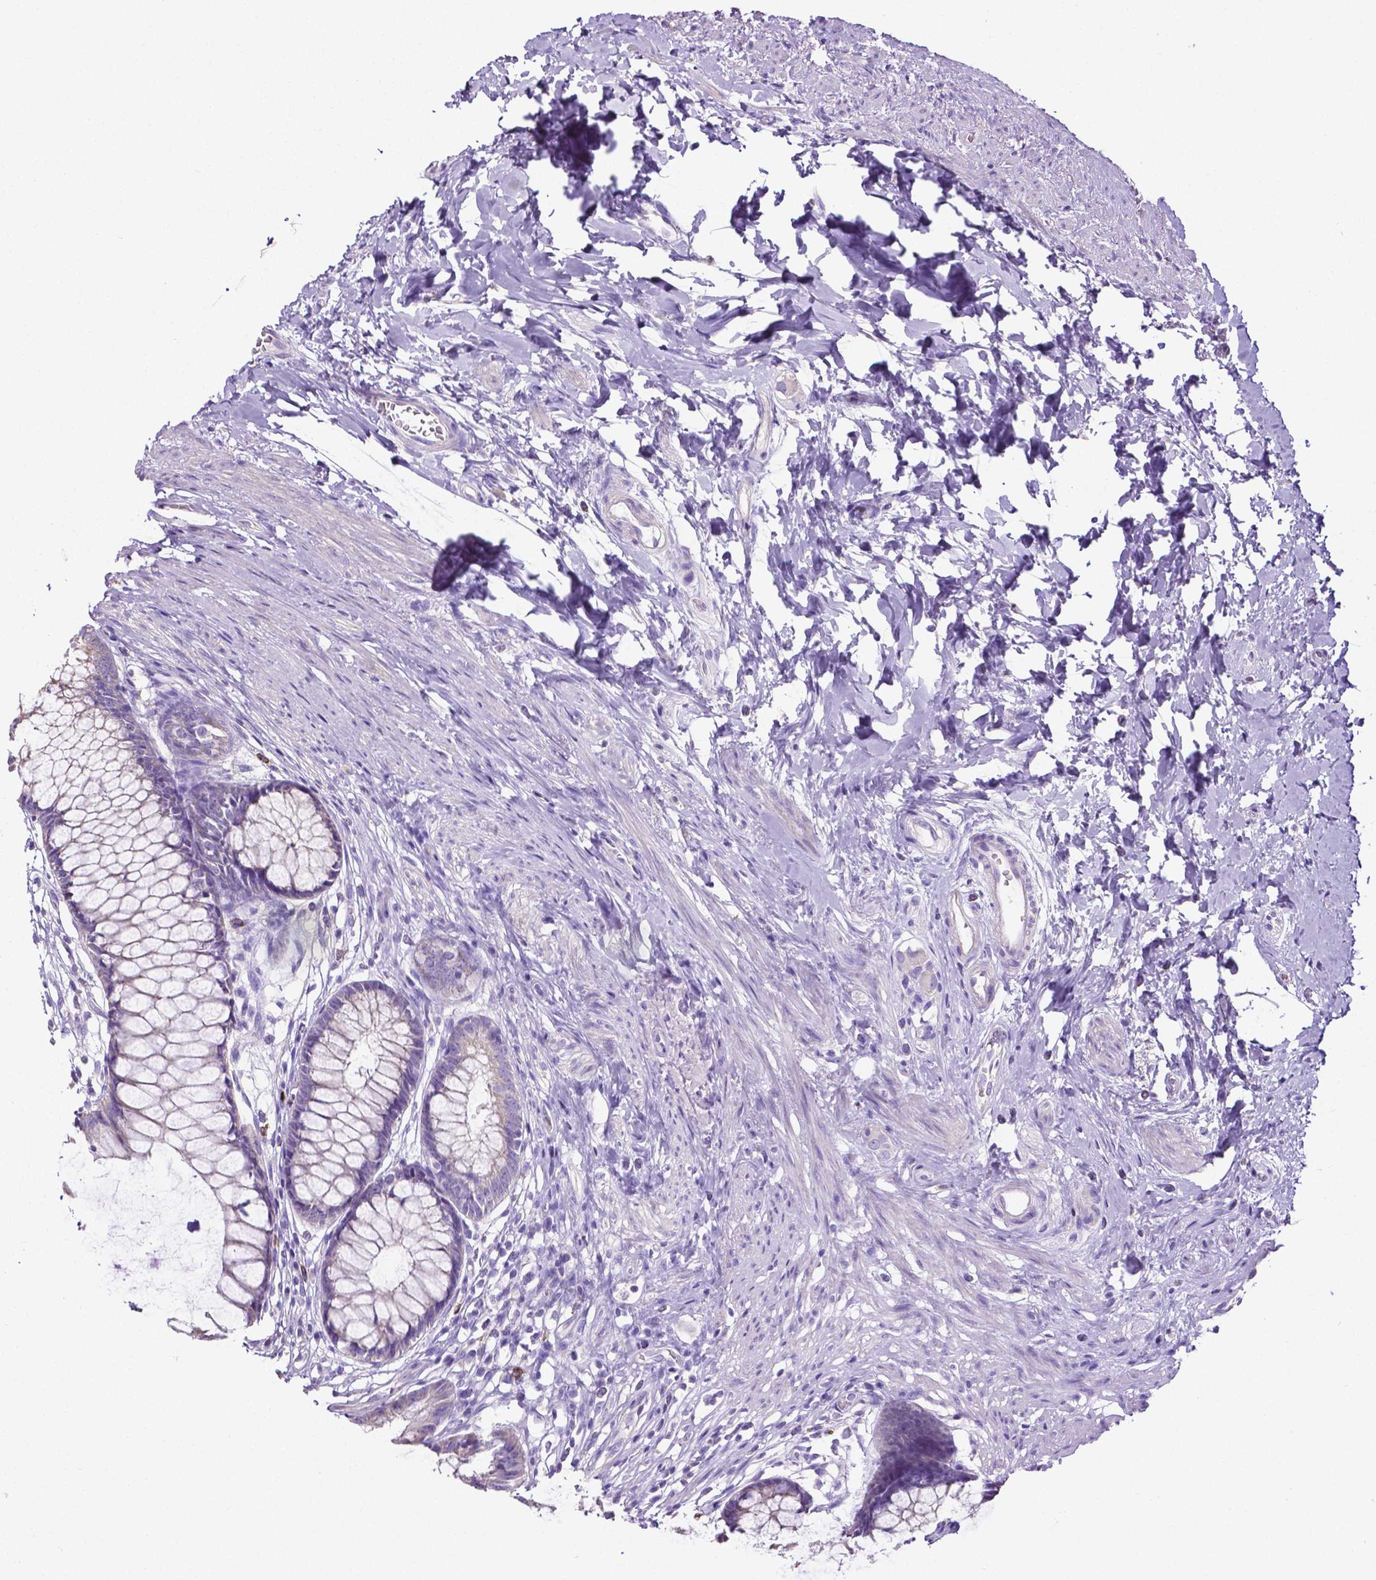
{"staining": {"intensity": "negative", "quantity": "none", "location": "none"}, "tissue": "rectum", "cell_type": "Glandular cells", "image_type": "normal", "snomed": [{"axis": "morphology", "description": "Normal tissue, NOS"}, {"axis": "topography", "description": "Smooth muscle"}, {"axis": "topography", "description": "Rectum"}], "caption": "Glandular cells show no significant expression in benign rectum. Nuclei are stained in blue.", "gene": "MMP9", "patient": {"sex": "male", "age": 53}}